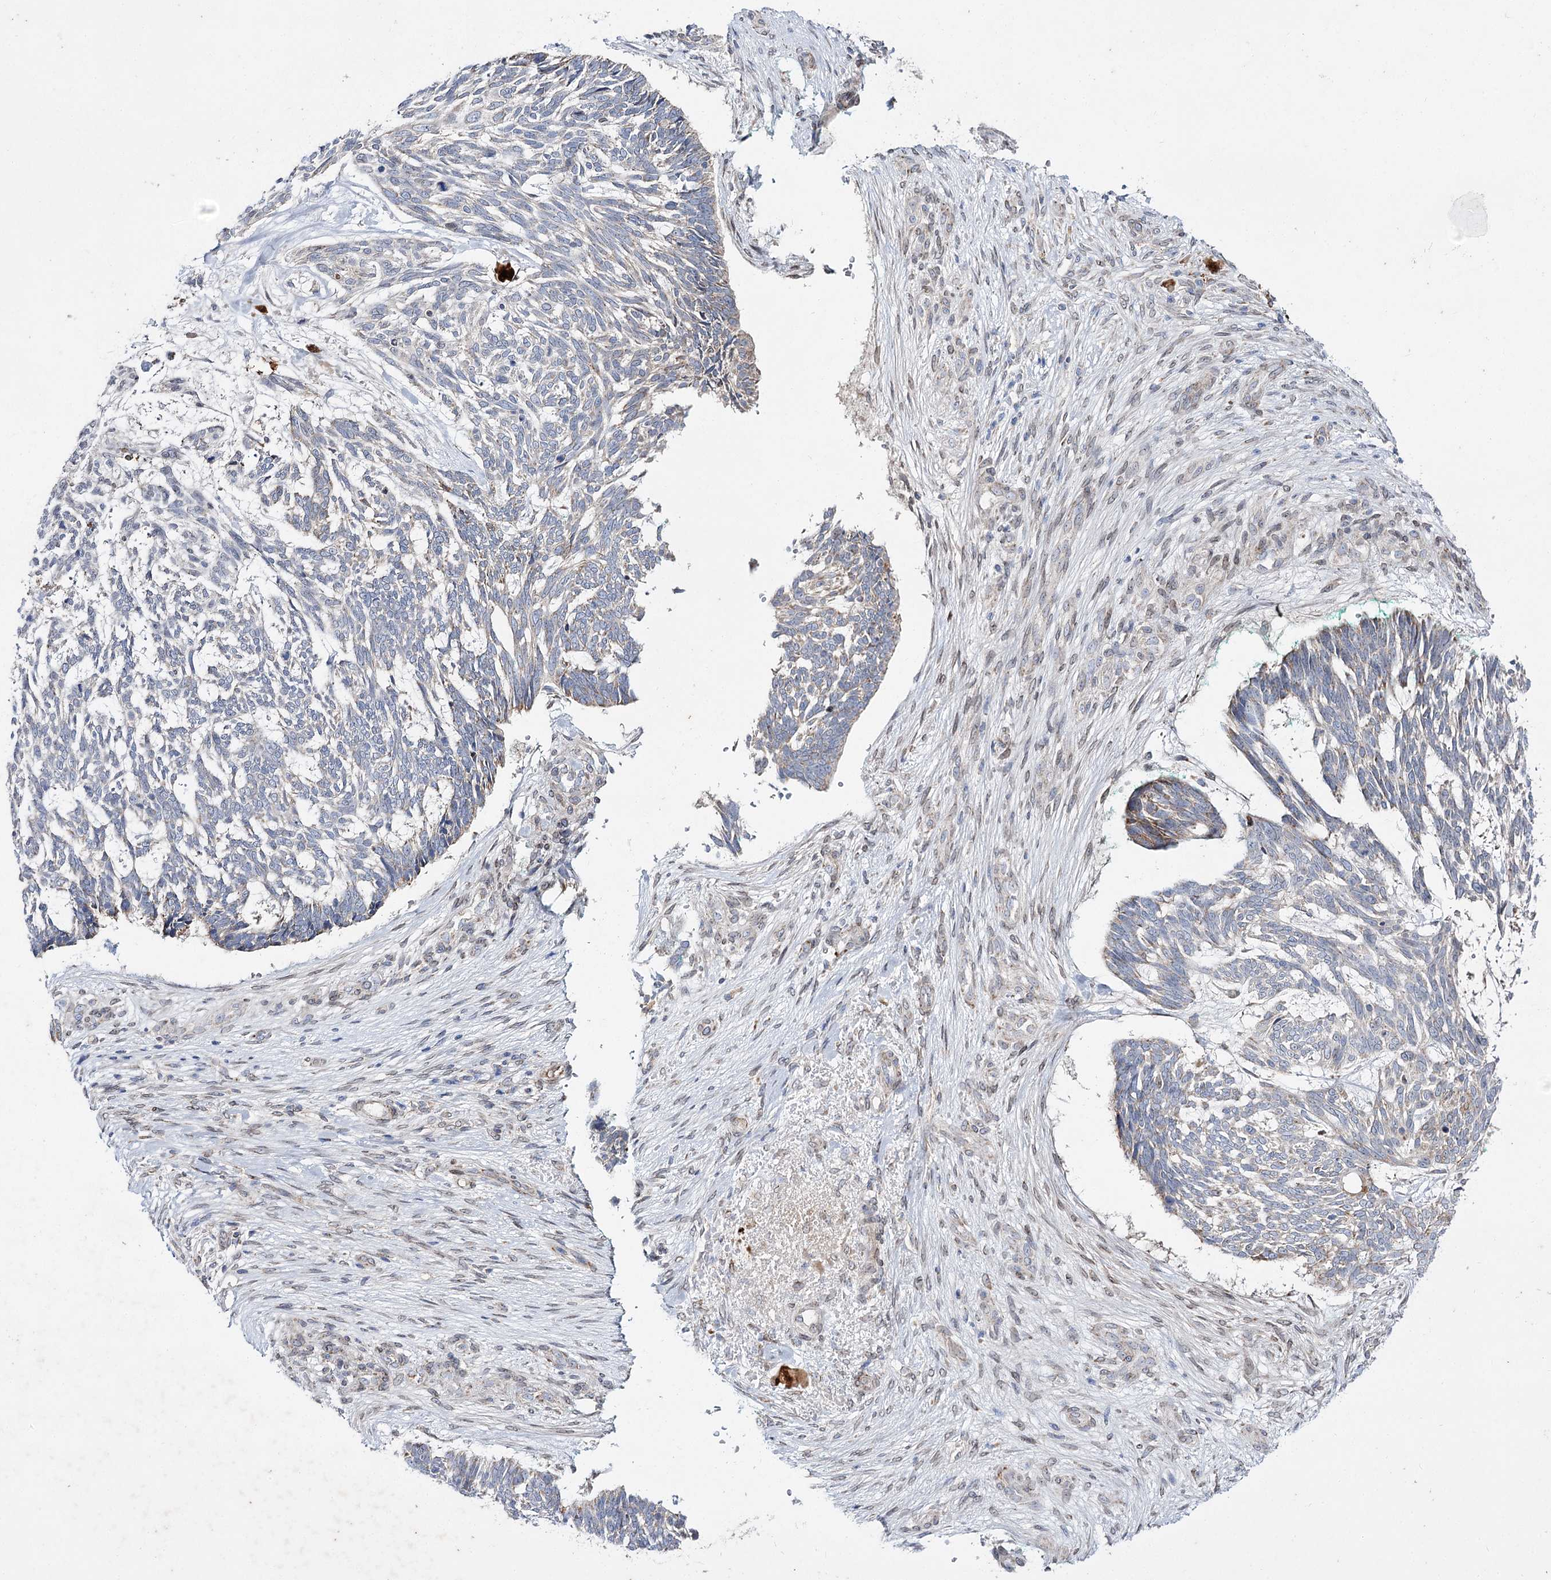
{"staining": {"intensity": "weak", "quantity": "<25%", "location": "cytoplasmic/membranous"}, "tissue": "skin cancer", "cell_type": "Tumor cells", "image_type": "cancer", "snomed": [{"axis": "morphology", "description": "Basal cell carcinoma"}, {"axis": "topography", "description": "Skin"}], "caption": "Immunohistochemical staining of skin cancer reveals no significant positivity in tumor cells. (DAB (3,3'-diaminobenzidine) immunohistochemistry (IHC), high magnification).", "gene": "C11orf80", "patient": {"sex": "male", "age": 88}}